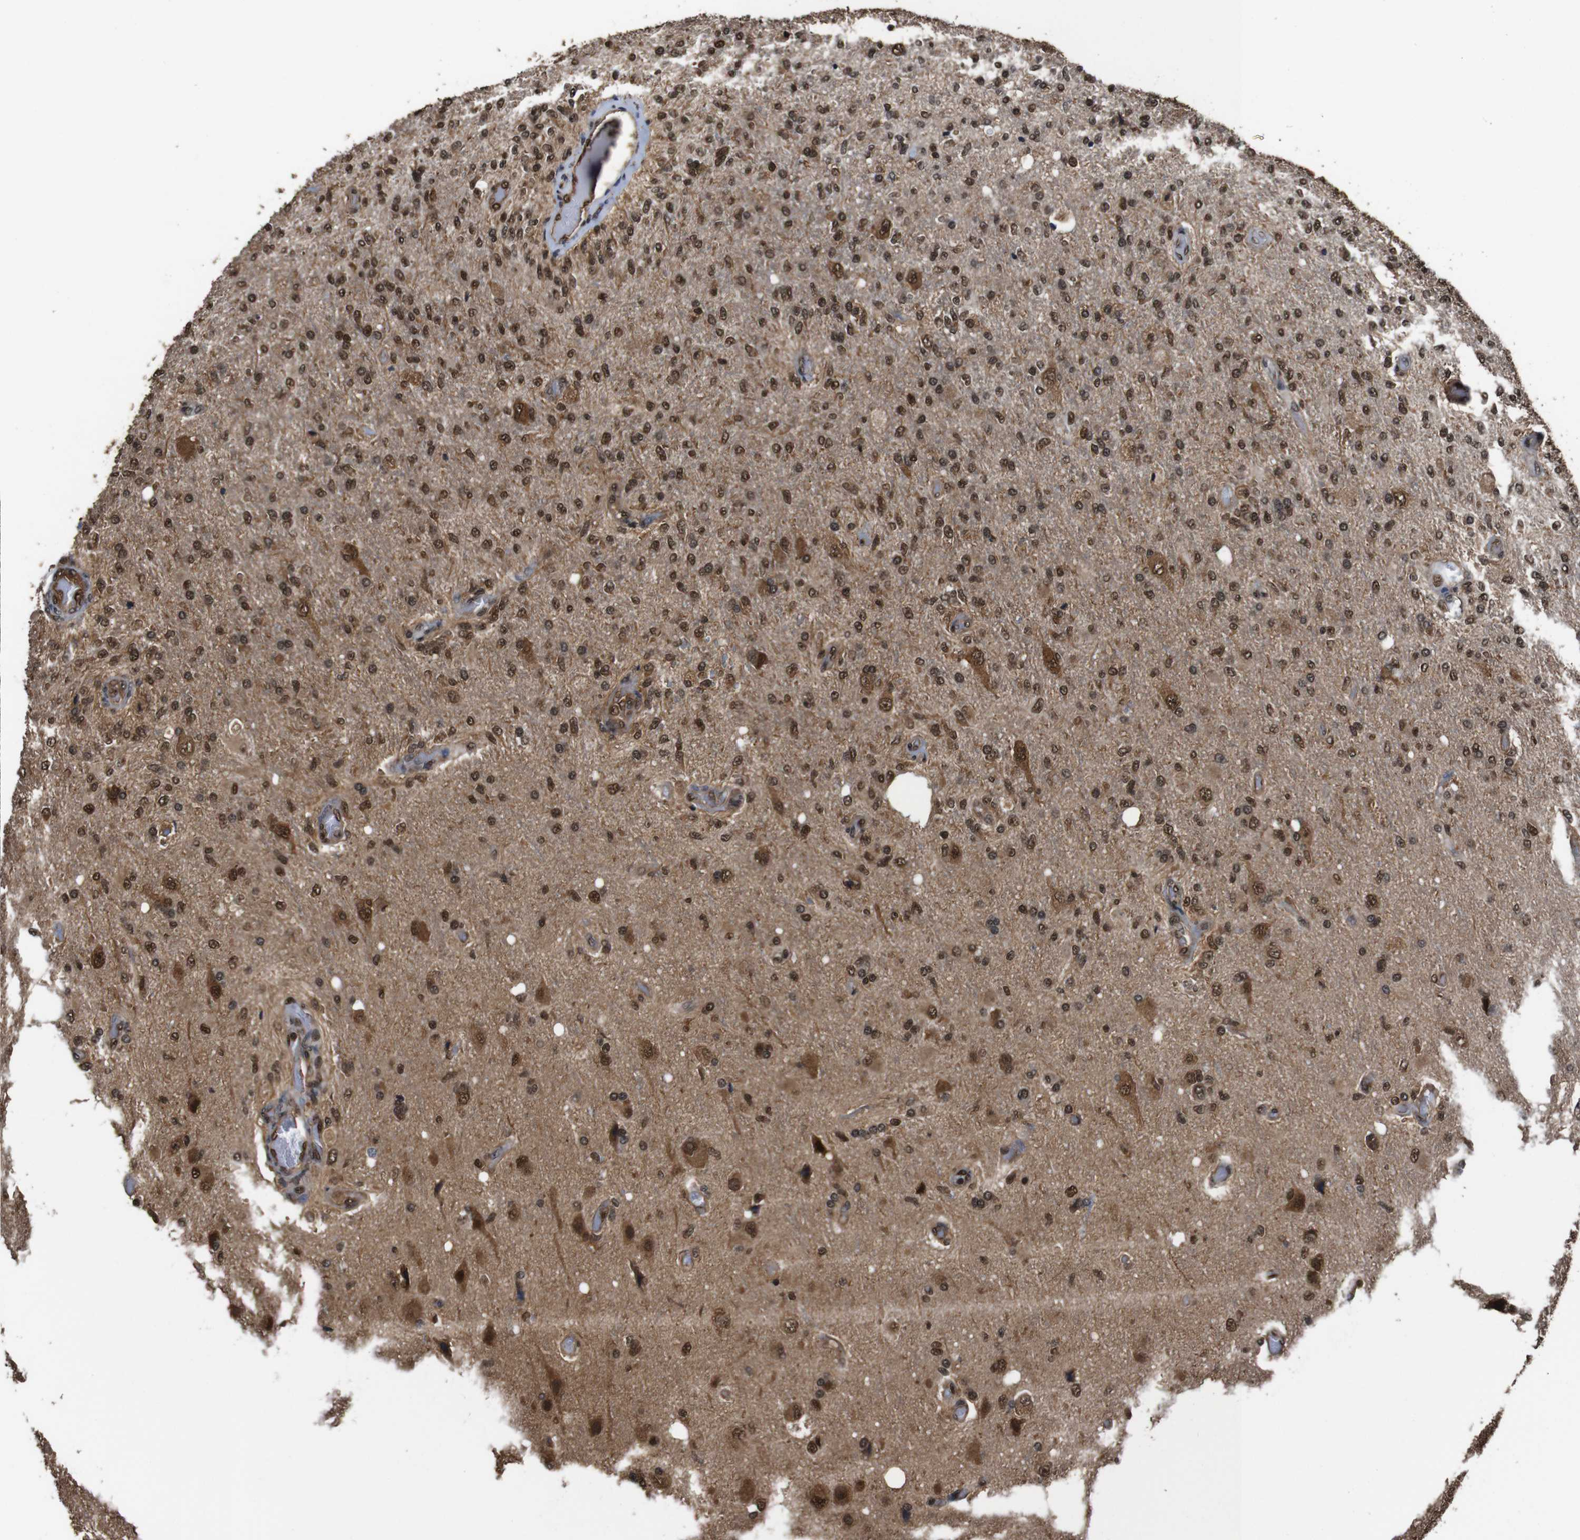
{"staining": {"intensity": "moderate", "quantity": ">75%", "location": "cytoplasmic/membranous,nuclear"}, "tissue": "glioma", "cell_type": "Tumor cells", "image_type": "cancer", "snomed": [{"axis": "morphology", "description": "Normal tissue, NOS"}, {"axis": "morphology", "description": "Glioma, malignant, High grade"}, {"axis": "topography", "description": "Cerebral cortex"}], "caption": "High-power microscopy captured an immunohistochemistry (IHC) micrograph of glioma, revealing moderate cytoplasmic/membranous and nuclear staining in about >75% of tumor cells.", "gene": "VCP", "patient": {"sex": "male", "age": 77}}